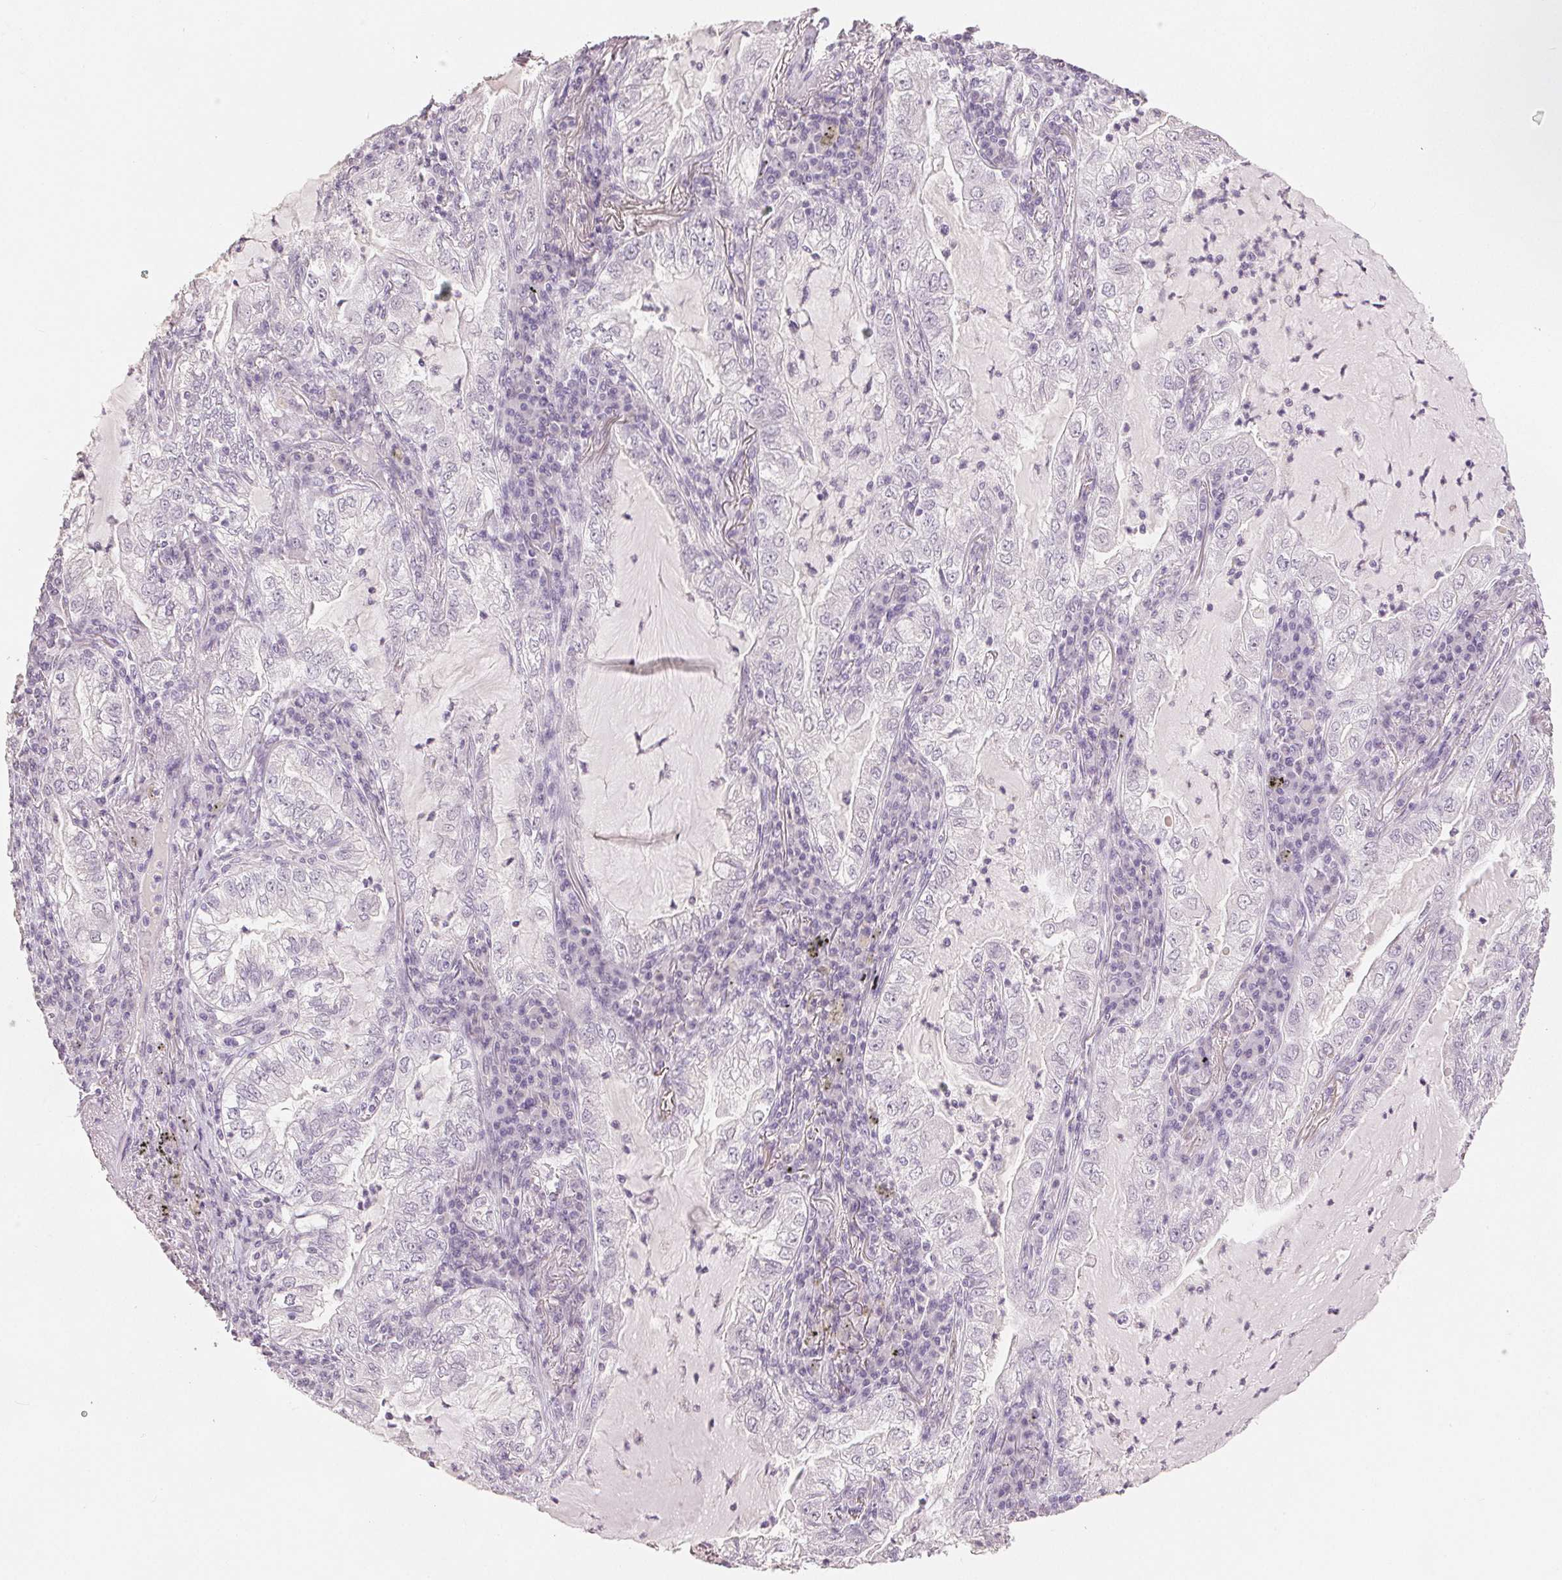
{"staining": {"intensity": "negative", "quantity": "none", "location": "none"}, "tissue": "lung cancer", "cell_type": "Tumor cells", "image_type": "cancer", "snomed": [{"axis": "morphology", "description": "Adenocarcinoma, NOS"}, {"axis": "topography", "description": "Lung"}], "caption": "Tumor cells show no significant staining in lung cancer (adenocarcinoma). Brightfield microscopy of immunohistochemistry (IHC) stained with DAB (brown) and hematoxylin (blue), captured at high magnification.", "gene": "SLC27A5", "patient": {"sex": "female", "age": 73}}